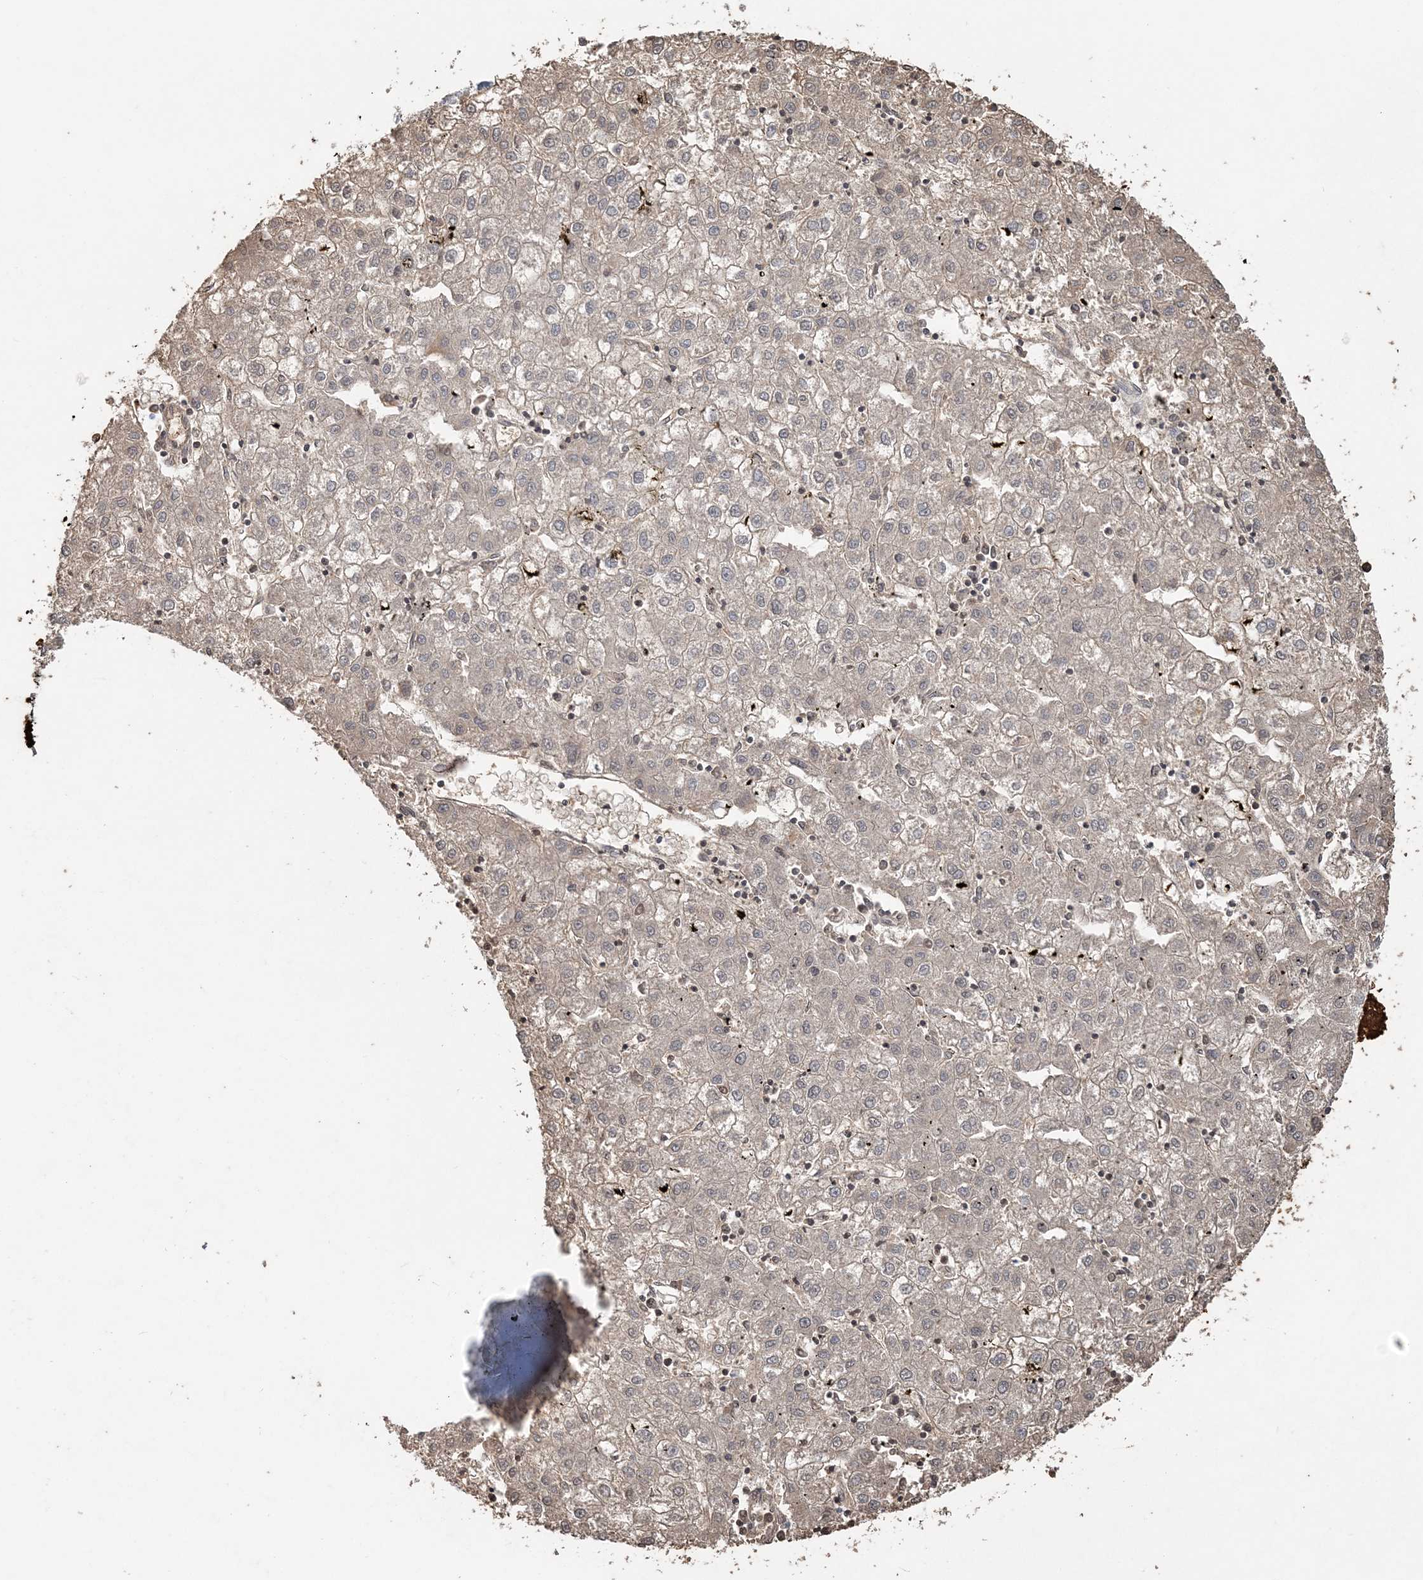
{"staining": {"intensity": "moderate", "quantity": "<25%", "location": "cytoplasmic/membranous"}, "tissue": "liver cancer", "cell_type": "Tumor cells", "image_type": "cancer", "snomed": [{"axis": "morphology", "description": "Carcinoma, Hepatocellular, NOS"}, {"axis": "topography", "description": "Liver"}], "caption": "The histopathology image demonstrates staining of liver cancer, revealing moderate cytoplasmic/membranous protein staining (brown color) within tumor cells.", "gene": "HBD", "patient": {"sex": "male", "age": 72}}